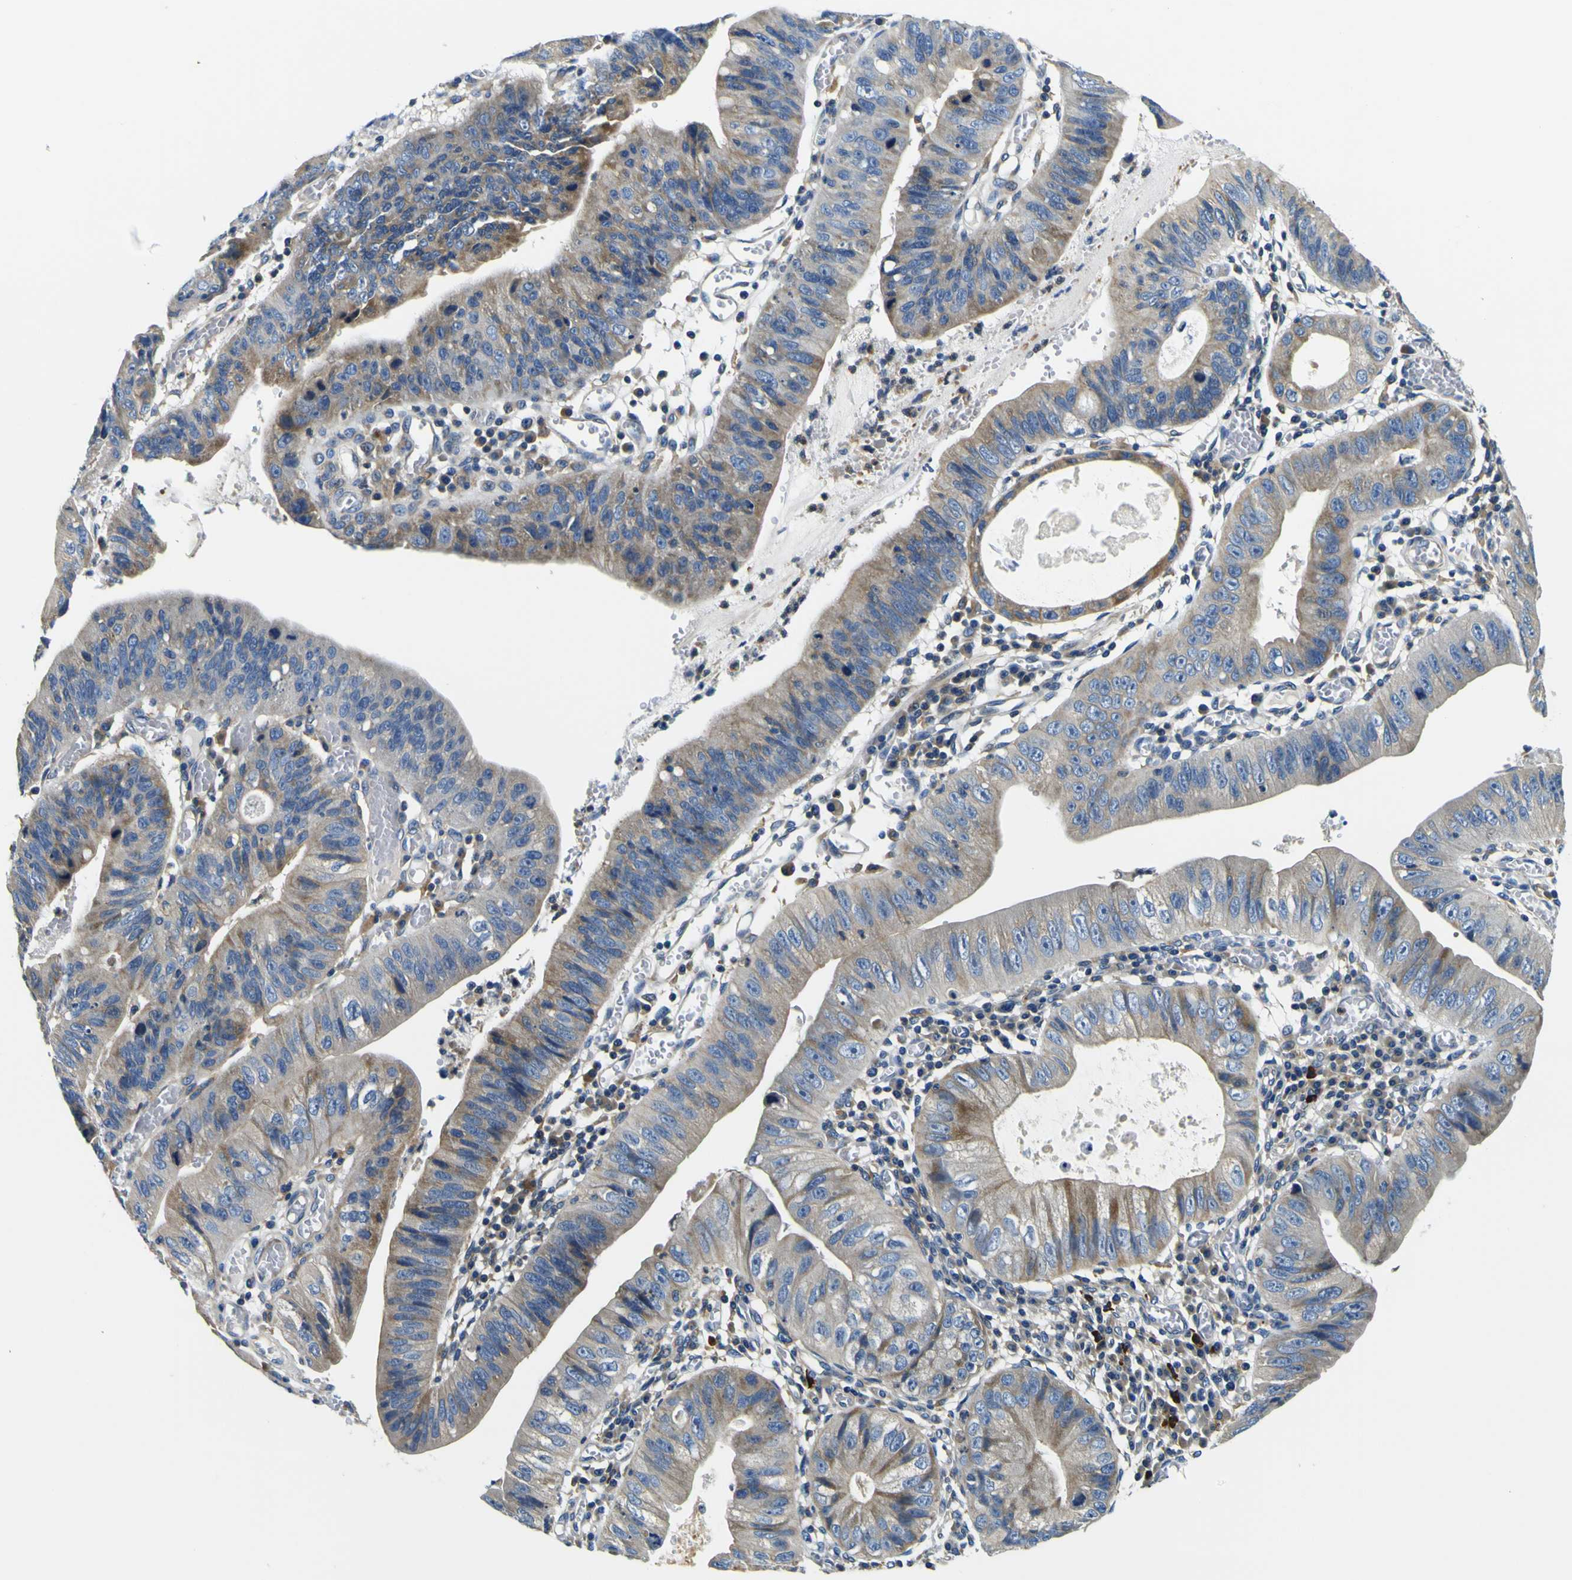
{"staining": {"intensity": "moderate", "quantity": "25%-75%", "location": "cytoplasmic/membranous"}, "tissue": "stomach cancer", "cell_type": "Tumor cells", "image_type": "cancer", "snomed": [{"axis": "morphology", "description": "Adenocarcinoma, NOS"}, {"axis": "topography", "description": "Stomach"}], "caption": "The histopathology image exhibits immunohistochemical staining of stomach adenocarcinoma. There is moderate cytoplasmic/membranous expression is appreciated in approximately 25%-75% of tumor cells. (DAB = brown stain, brightfield microscopy at high magnification).", "gene": "CLSTN1", "patient": {"sex": "male", "age": 59}}